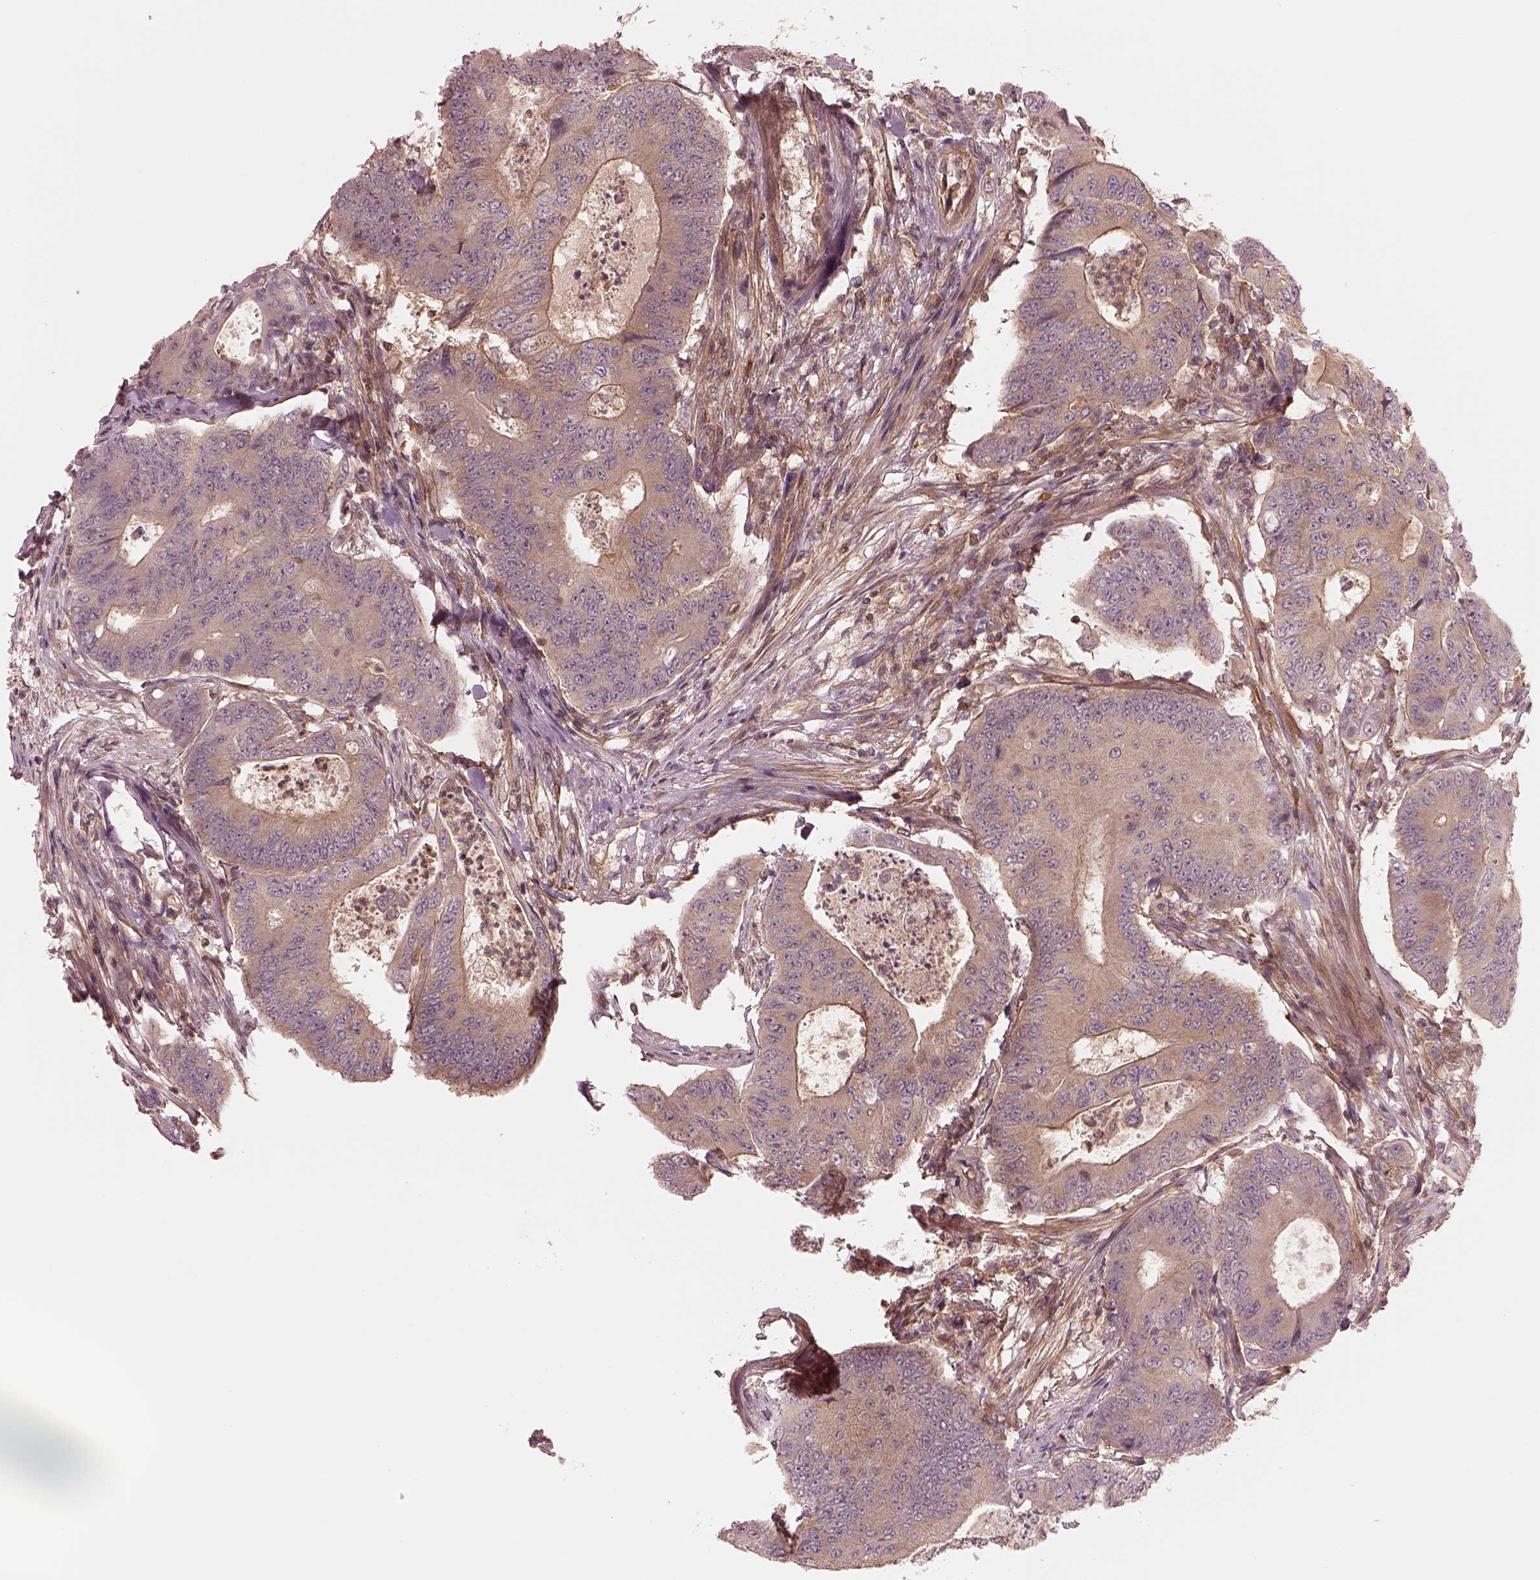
{"staining": {"intensity": "moderate", "quantity": "<25%", "location": "cytoplasmic/membranous"}, "tissue": "colorectal cancer", "cell_type": "Tumor cells", "image_type": "cancer", "snomed": [{"axis": "morphology", "description": "Adenocarcinoma, NOS"}, {"axis": "topography", "description": "Colon"}], "caption": "A histopathology image of human colorectal adenocarcinoma stained for a protein shows moderate cytoplasmic/membranous brown staining in tumor cells. (Stains: DAB (3,3'-diaminobenzidine) in brown, nuclei in blue, Microscopy: brightfield microscopy at high magnification).", "gene": "FAM107B", "patient": {"sex": "female", "age": 48}}